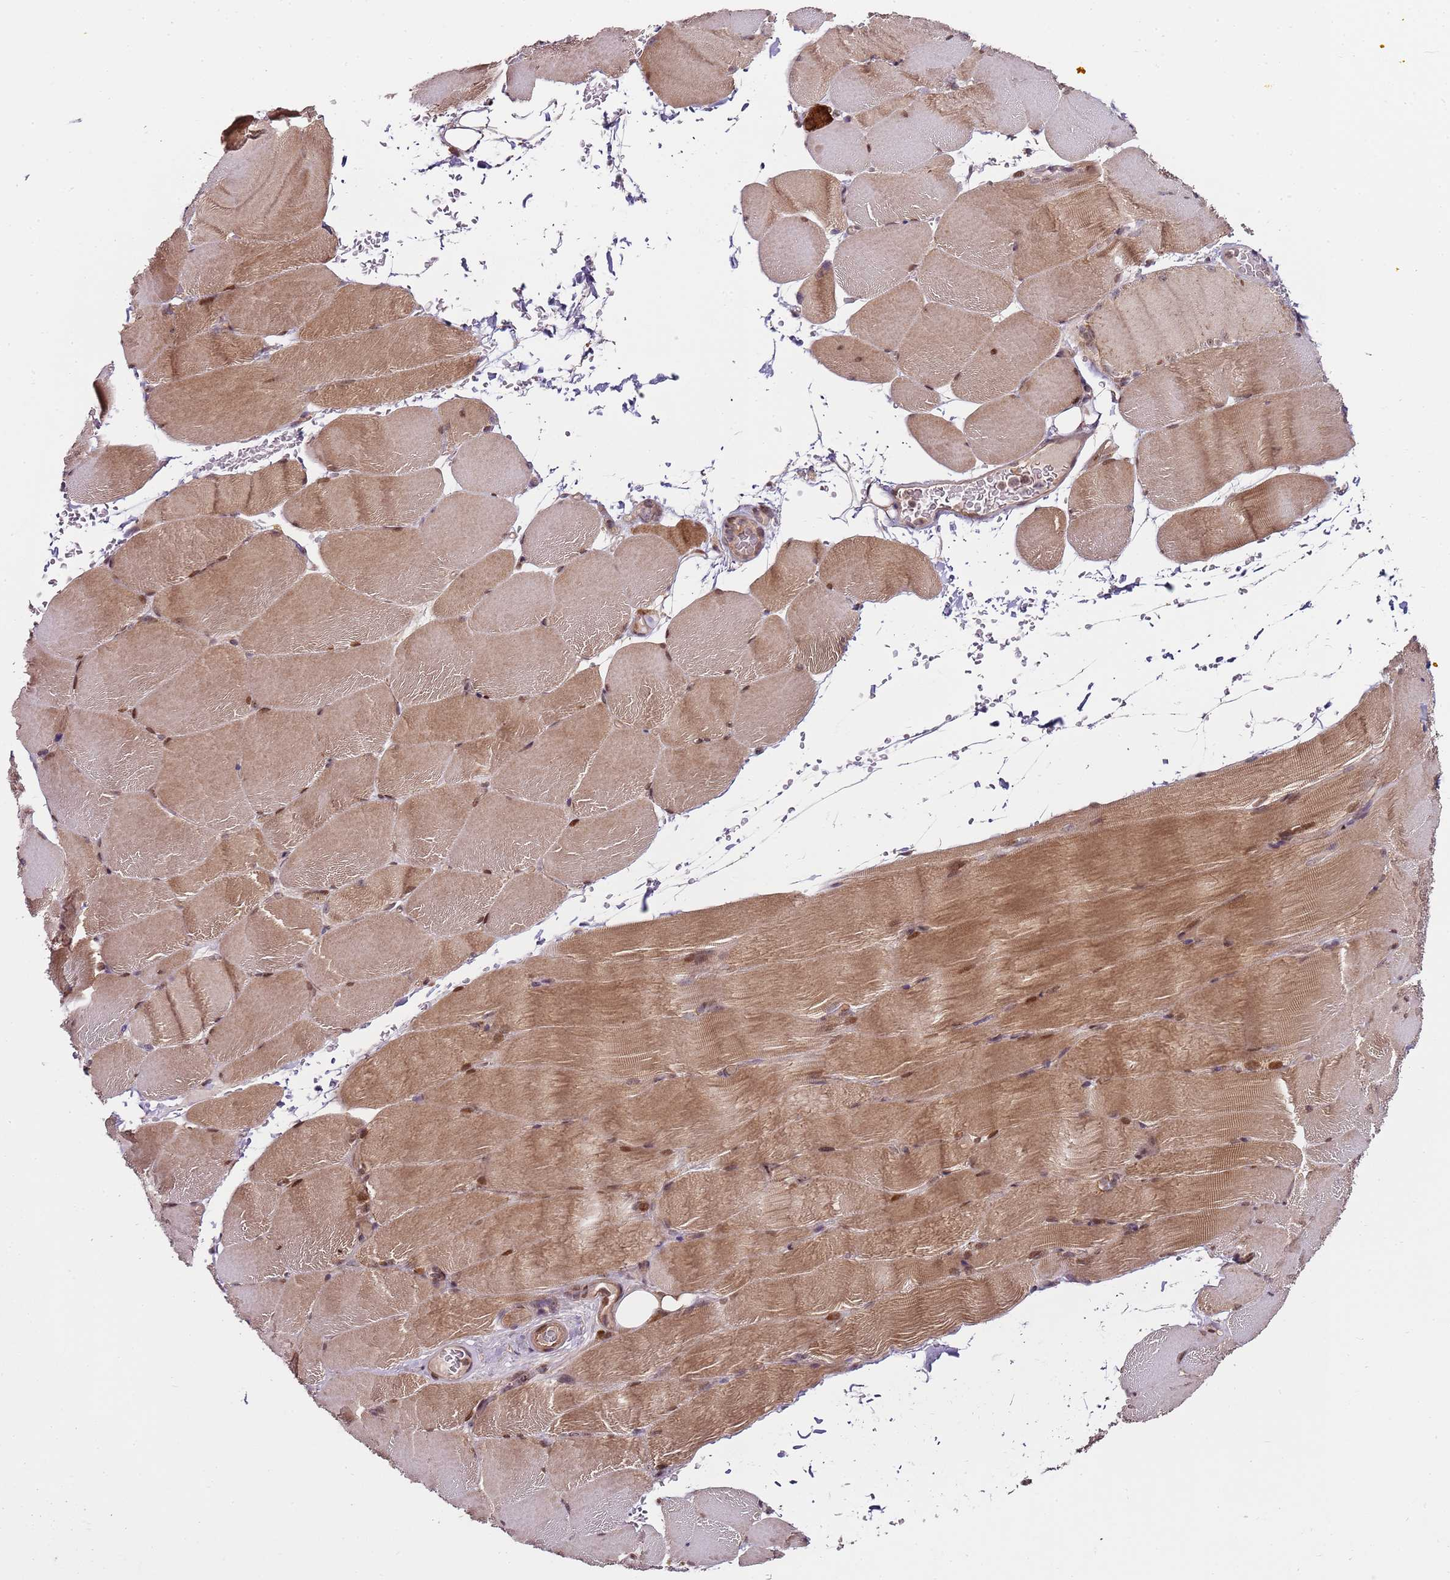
{"staining": {"intensity": "moderate", "quantity": ">75%", "location": "cytoplasmic/membranous,nuclear"}, "tissue": "skeletal muscle", "cell_type": "Myocytes", "image_type": "normal", "snomed": [{"axis": "morphology", "description": "Normal tissue, NOS"}, {"axis": "topography", "description": "Skeletal muscle"}, {"axis": "topography", "description": "Parathyroid gland"}], "caption": "Moderate cytoplasmic/membranous,nuclear positivity for a protein is identified in approximately >75% of myocytes of benign skeletal muscle using immunohistochemistry.", "gene": "EDC3", "patient": {"sex": "female", "age": 37}}